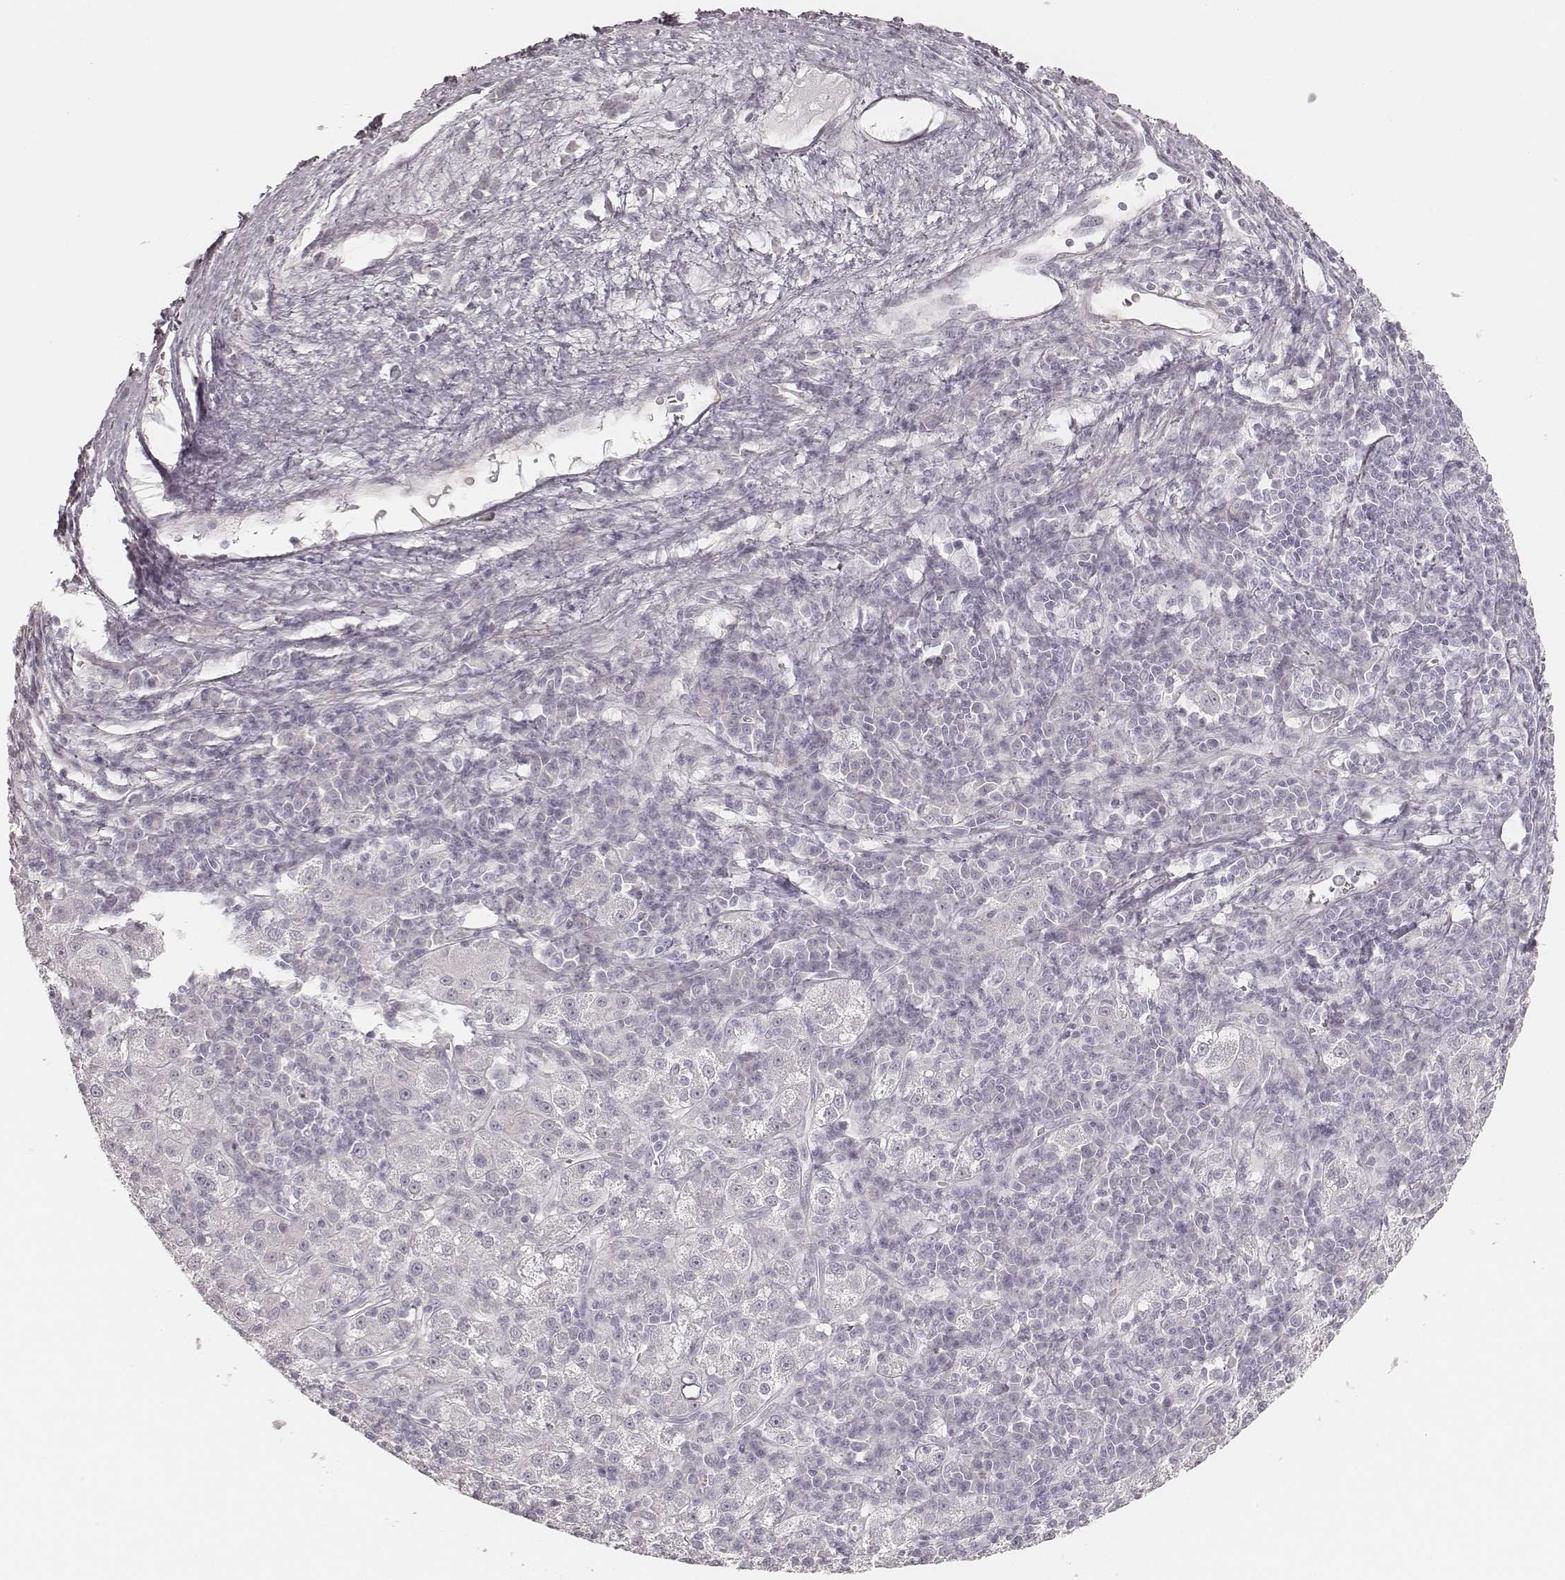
{"staining": {"intensity": "negative", "quantity": "none", "location": "none"}, "tissue": "liver cancer", "cell_type": "Tumor cells", "image_type": "cancer", "snomed": [{"axis": "morphology", "description": "Carcinoma, Hepatocellular, NOS"}, {"axis": "topography", "description": "Liver"}], "caption": "Liver cancer stained for a protein using IHC reveals no positivity tumor cells.", "gene": "SPATA24", "patient": {"sex": "female", "age": 60}}